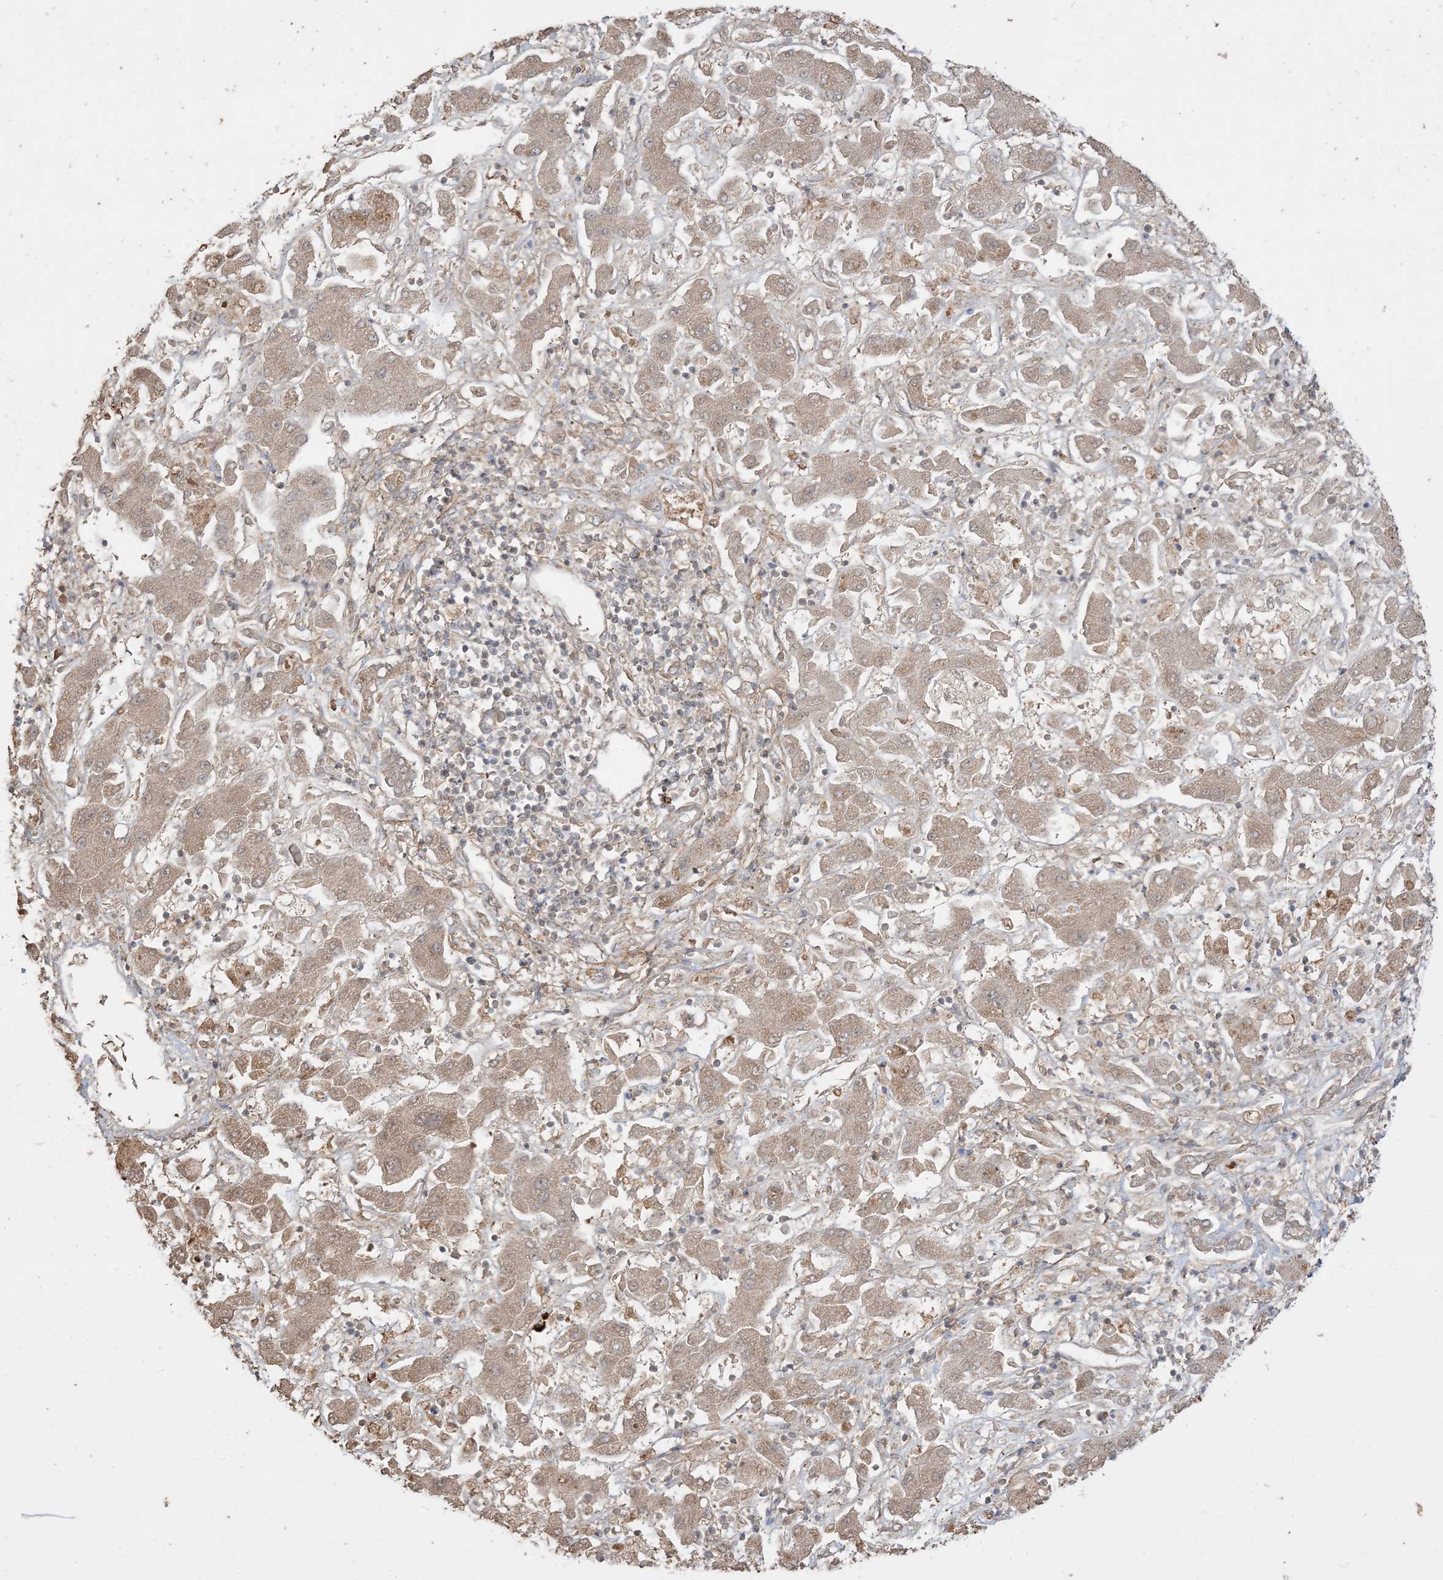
{"staining": {"intensity": "moderate", "quantity": ">75%", "location": "cytoplasmic/membranous,nuclear"}, "tissue": "liver cancer", "cell_type": "Tumor cells", "image_type": "cancer", "snomed": [{"axis": "morphology", "description": "Cholangiocarcinoma"}, {"axis": "topography", "description": "Liver"}], "caption": "Immunohistochemical staining of liver cancer (cholangiocarcinoma) demonstrates medium levels of moderate cytoplasmic/membranous and nuclear protein positivity in about >75% of tumor cells. The protein of interest is stained brown, and the nuclei are stained in blue (DAB IHC with brightfield microscopy, high magnification).", "gene": "SIRT3", "patient": {"sex": "male", "age": 50}}